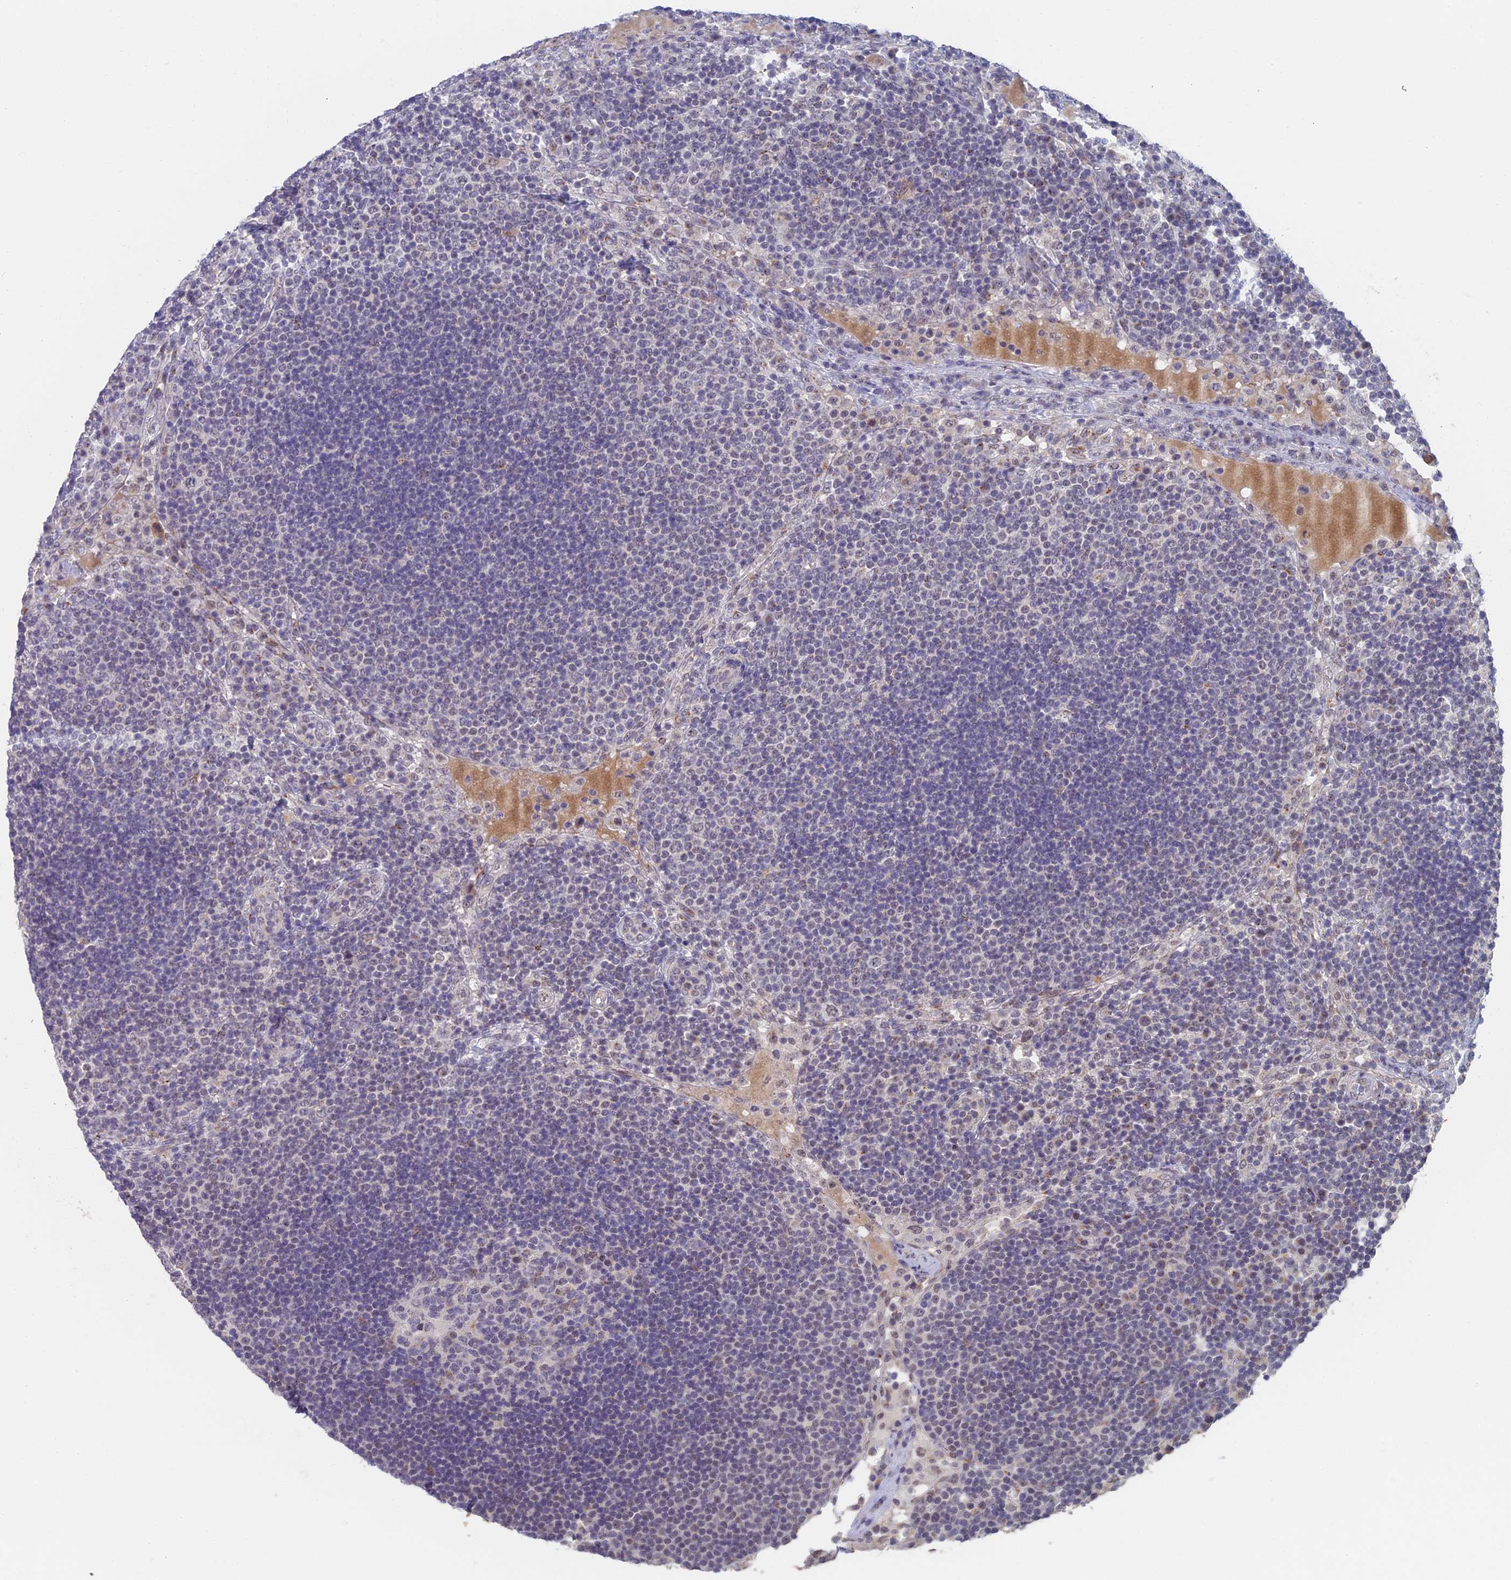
{"staining": {"intensity": "negative", "quantity": "none", "location": "none"}, "tissue": "lymph node", "cell_type": "Germinal center cells", "image_type": "normal", "snomed": [{"axis": "morphology", "description": "Normal tissue, NOS"}, {"axis": "topography", "description": "Lymph node"}], "caption": "Immunohistochemical staining of unremarkable human lymph node reveals no significant staining in germinal center cells.", "gene": "GPATCH1", "patient": {"sex": "female", "age": 53}}